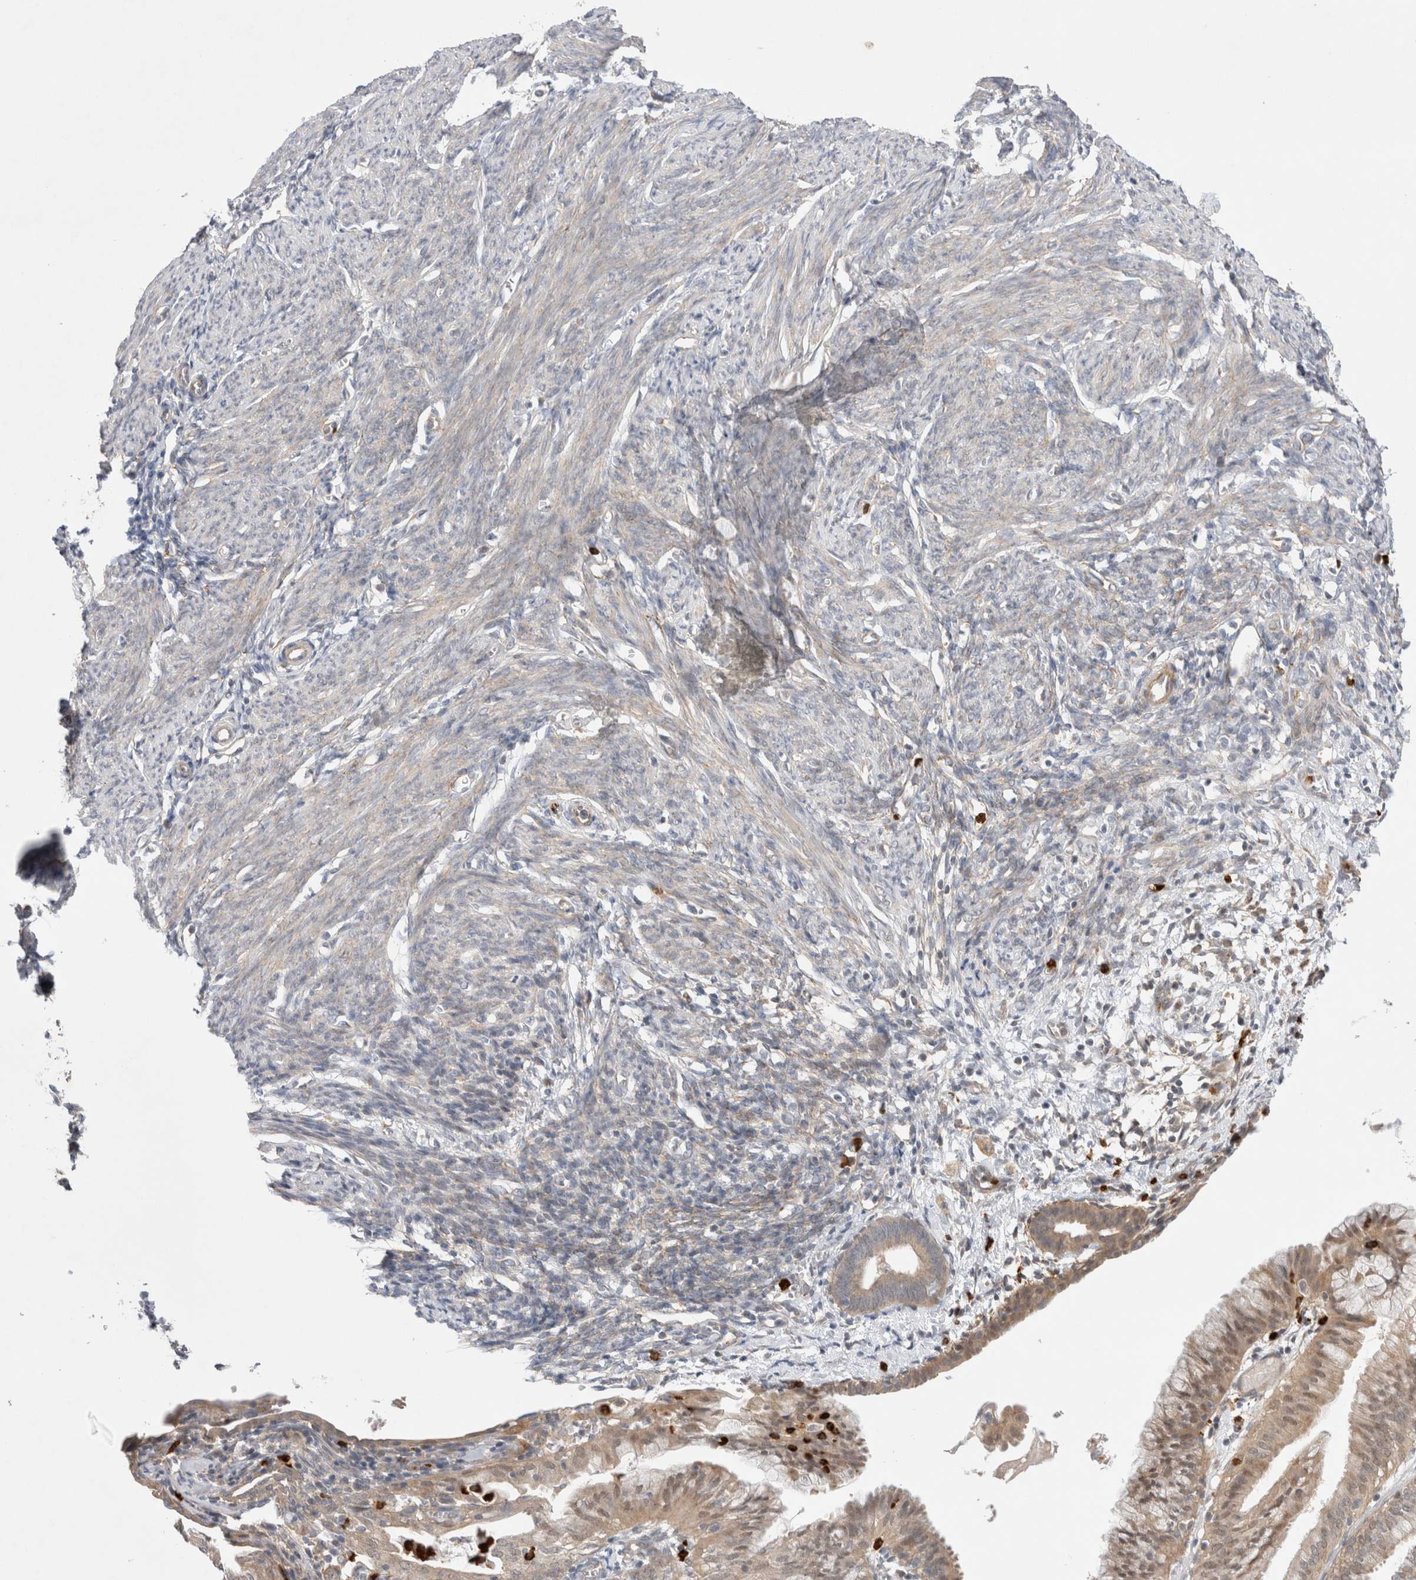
{"staining": {"intensity": "negative", "quantity": "none", "location": "none"}, "tissue": "endometrium", "cell_type": "Cells in endometrial stroma", "image_type": "normal", "snomed": [{"axis": "morphology", "description": "Normal tissue, NOS"}, {"axis": "morphology", "description": "Adenocarcinoma, NOS"}, {"axis": "topography", "description": "Endometrium"}], "caption": "Photomicrograph shows no protein staining in cells in endometrial stroma of benign endometrium.", "gene": "GSDMB", "patient": {"sex": "female", "age": 57}}